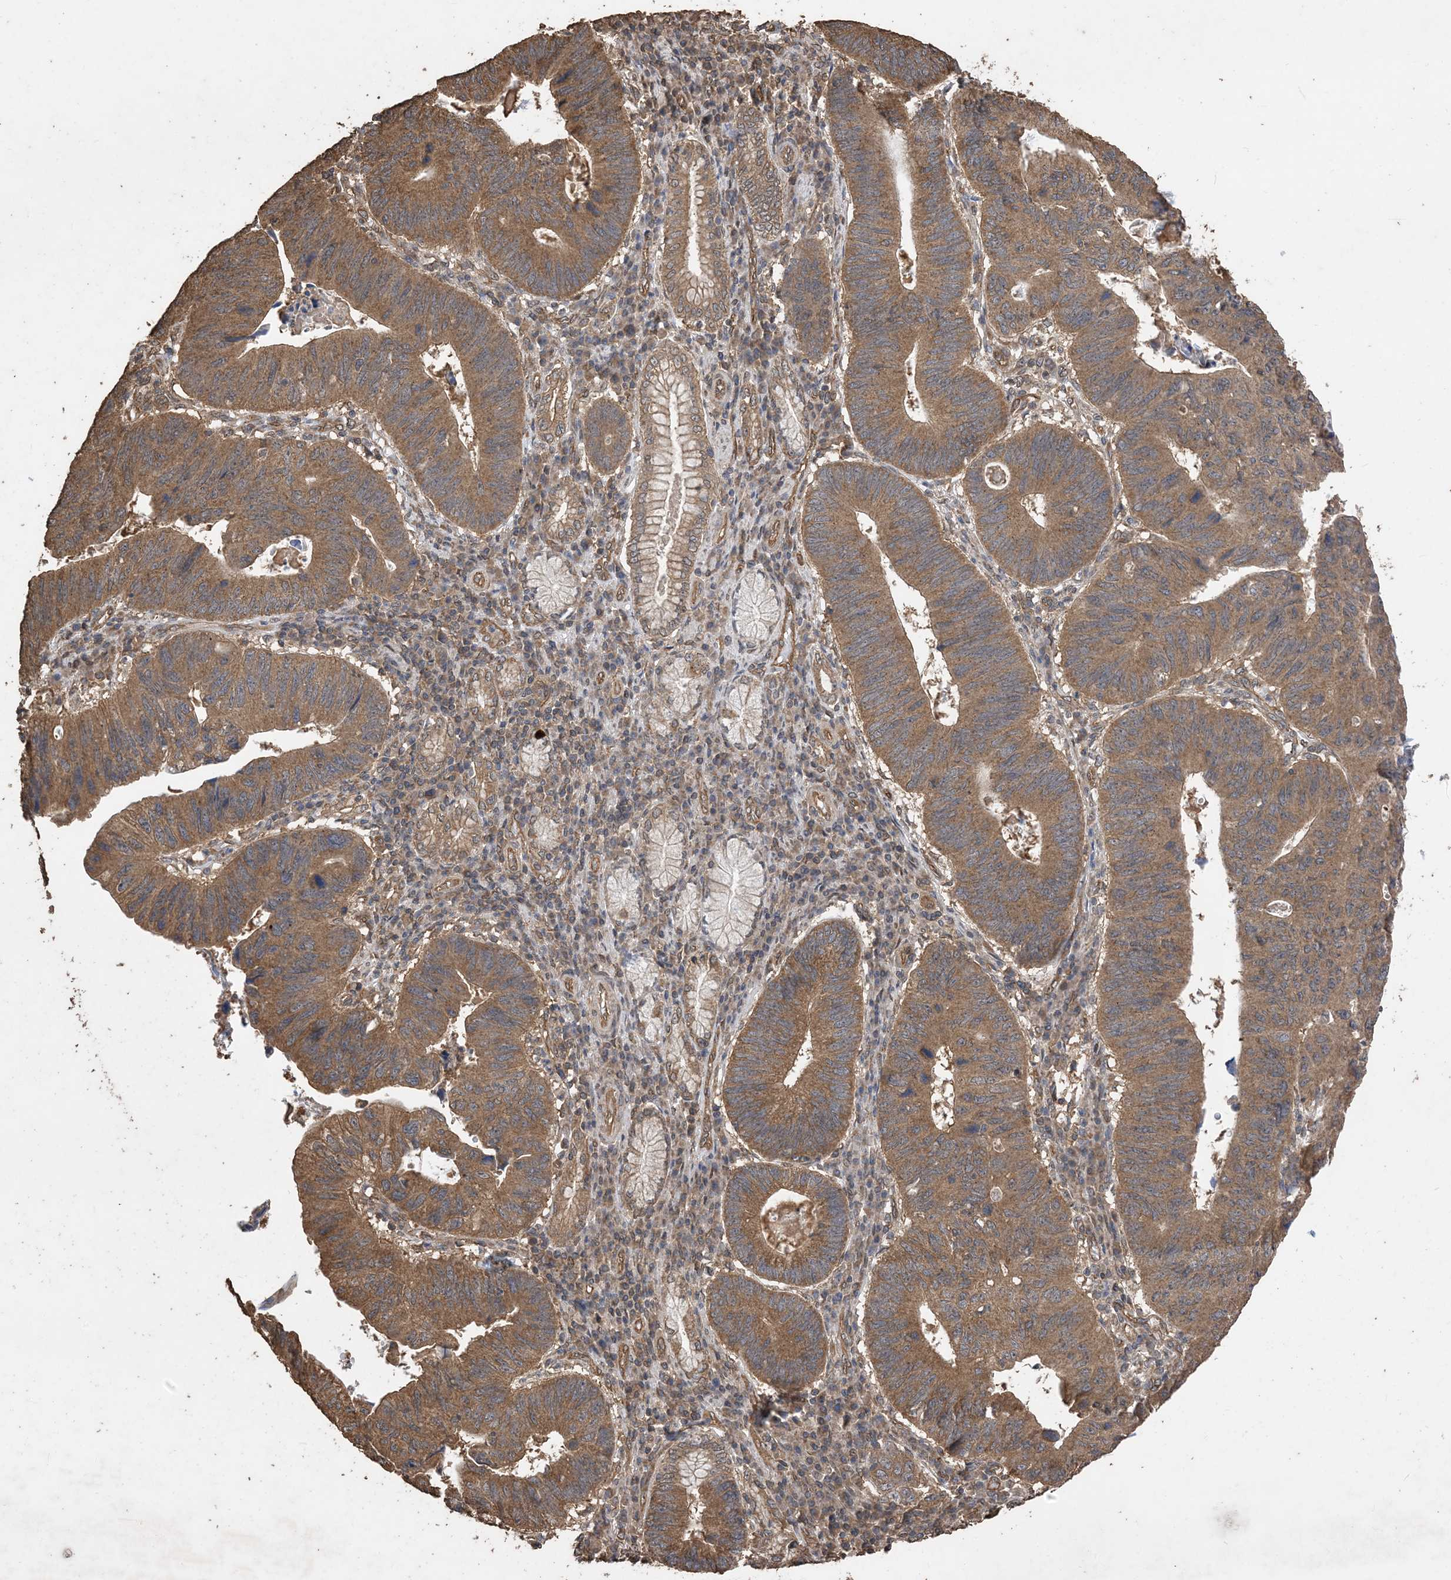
{"staining": {"intensity": "moderate", "quantity": ">75%", "location": "cytoplasmic/membranous"}, "tissue": "stomach cancer", "cell_type": "Tumor cells", "image_type": "cancer", "snomed": [{"axis": "morphology", "description": "Adenocarcinoma, NOS"}, {"axis": "topography", "description": "Stomach"}], "caption": "Stomach adenocarcinoma stained with immunohistochemistry (IHC) displays moderate cytoplasmic/membranous expression in about >75% of tumor cells. Ihc stains the protein of interest in brown and the nuclei are stained blue.", "gene": "ZKSCAN5", "patient": {"sex": "male", "age": 59}}